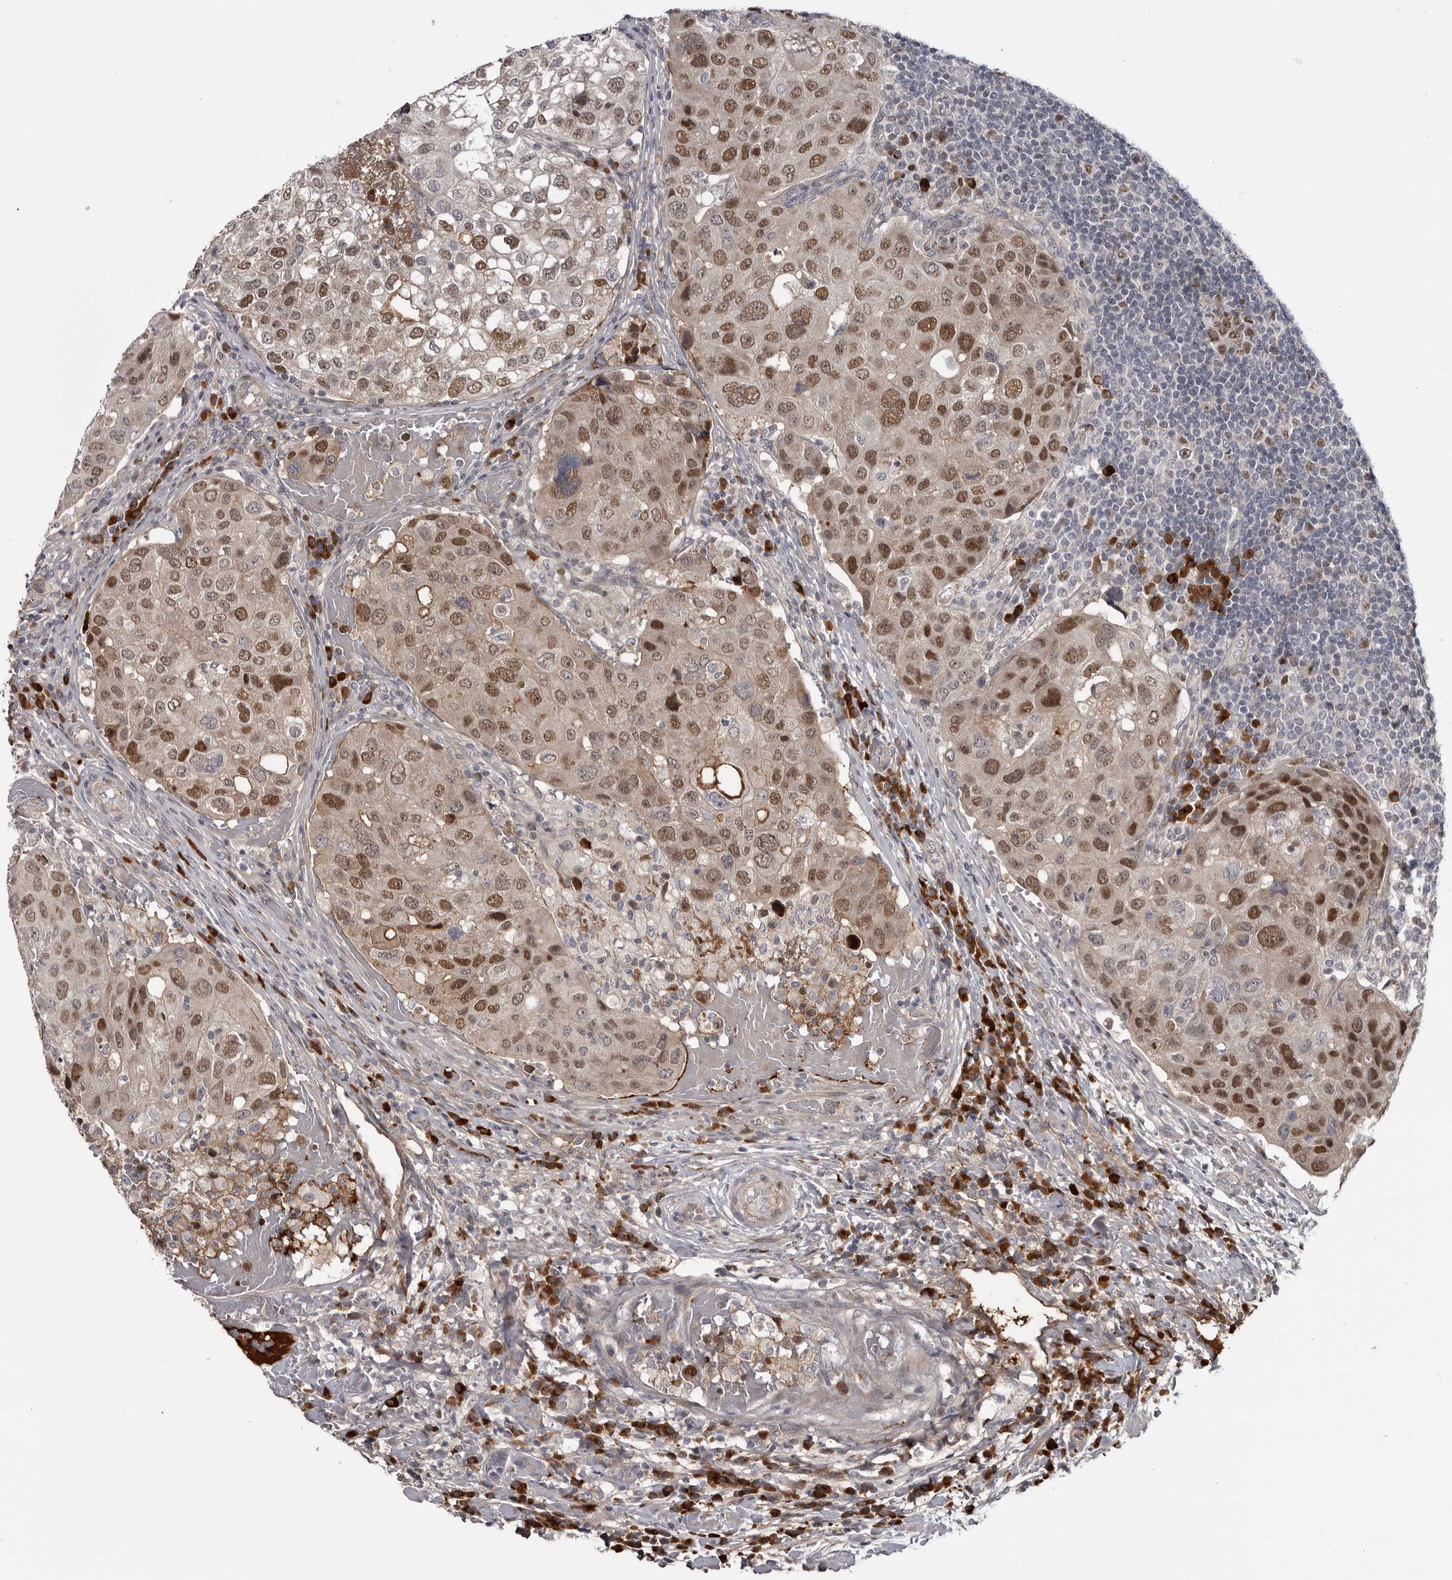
{"staining": {"intensity": "moderate", "quantity": ">75%", "location": "nuclear"}, "tissue": "urothelial cancer", "cell_type": "Tumor cells", "image_type": "cancer", "snomed": [{"axis": "morphology", "description": "Urothelial carcinoma, High grade"}, {"axis": "topography", "description": "Lymph node"}, {"axis": "topography", "description": "Urinary bladder"}], "caption": "An IHC micrograph of neoplastic tissue is shown. Protein staining in brown shows moderate nuclear positivity in high-grade urothelial carcinoma within tumor cells.", "gene": "ZNF277", "patient": {"sex": "male", "age": 51}}